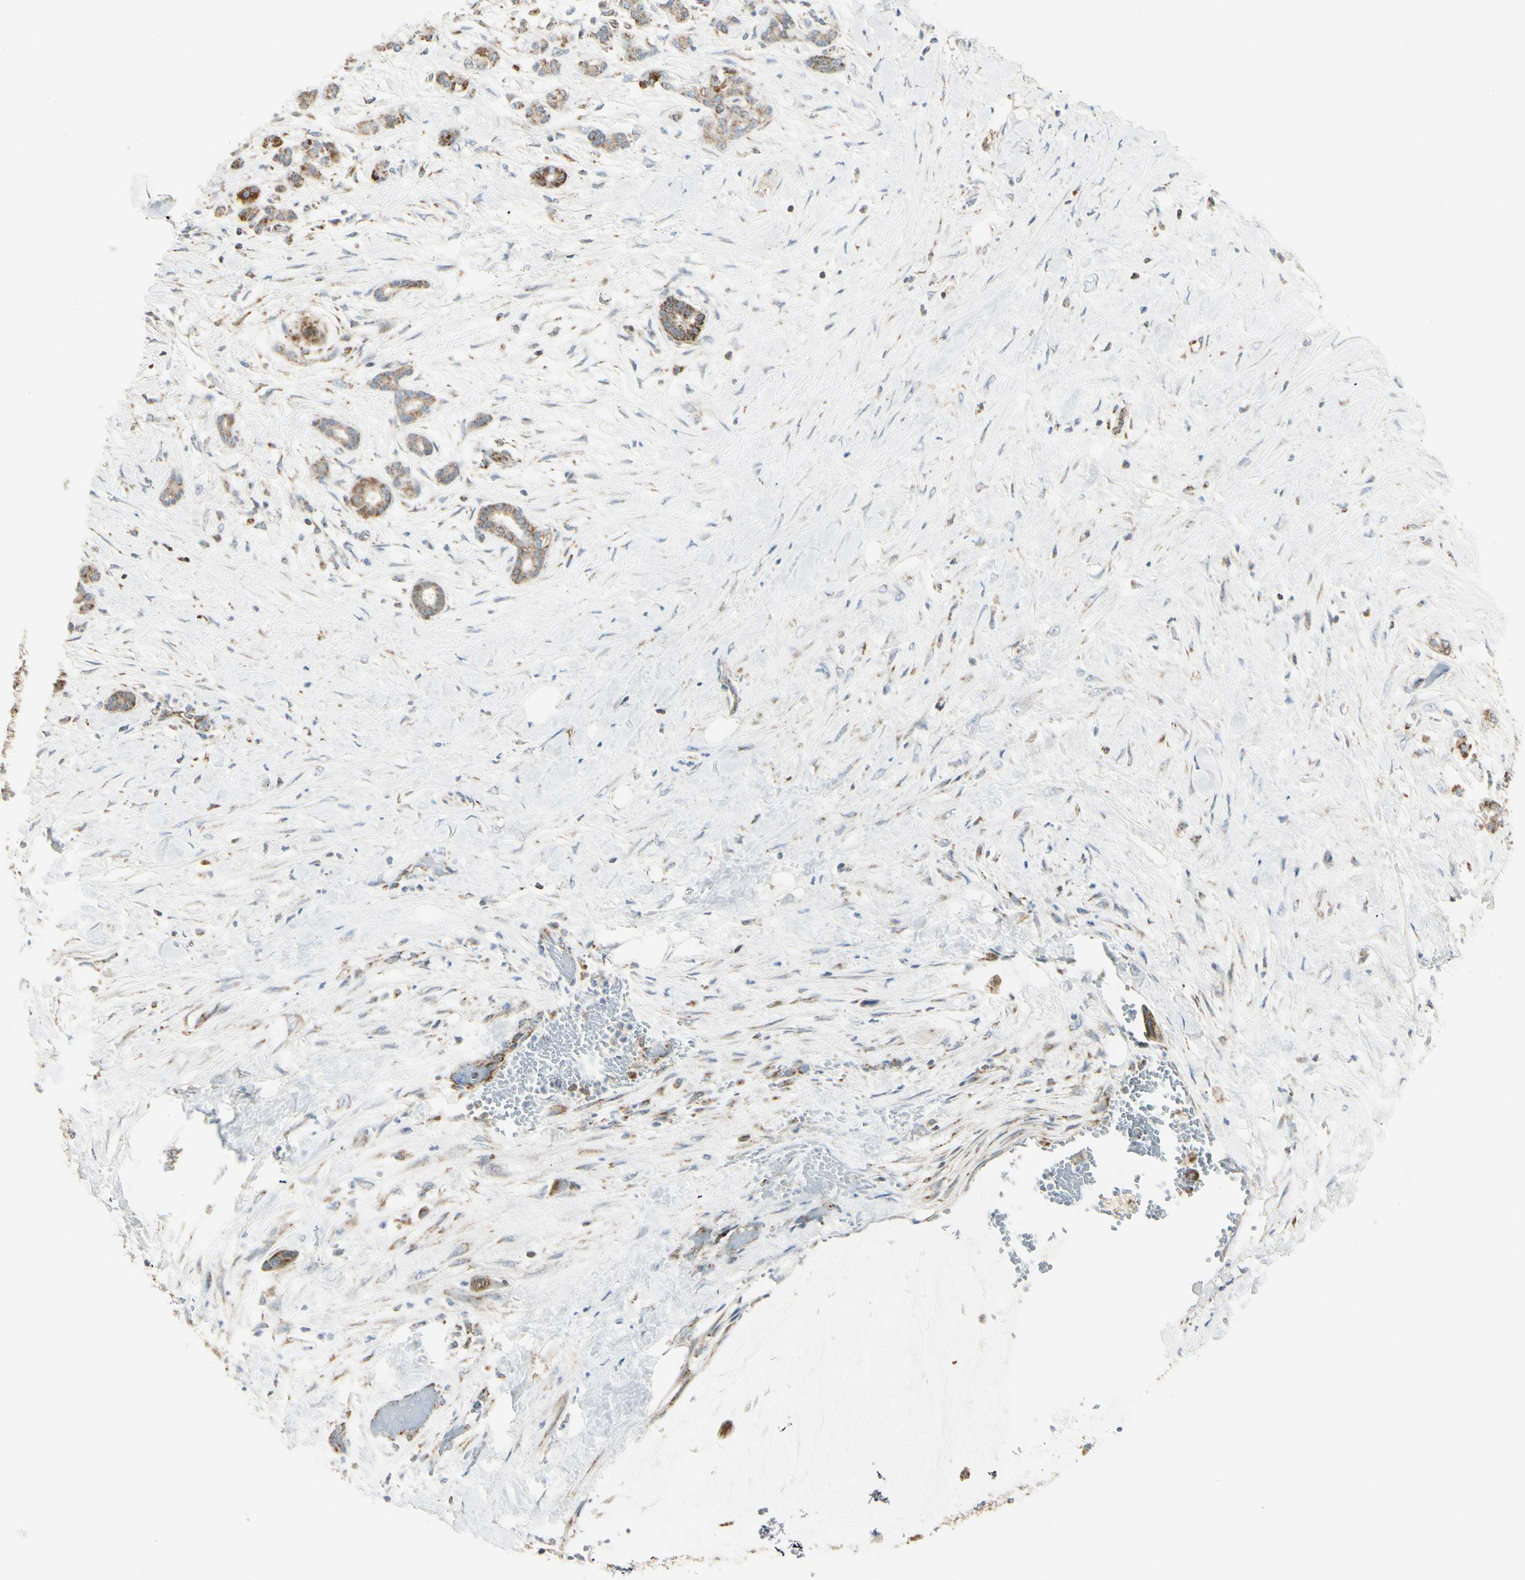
{"staining": {"intensity": "moderate", "quantity": "25%-75%", "location": "cytoplasmic/membranous"}, "tissue": "pancreatic cancer", "cell_type": "Tumor cells", "image_type": "cancer", "snomed": [{"axis": "morphology", "description": "Adenocarcinoma, NOS"}, {"axis": "topography", "description": "Pancreas"}], "caption": "Pancreatic cancer tissue displays moderate cytoplasmic/membranous staining in approximately 25%-75% of tumor cells", "gene": "ANKS6", "patient": {"sex": "male", "age": 41}}